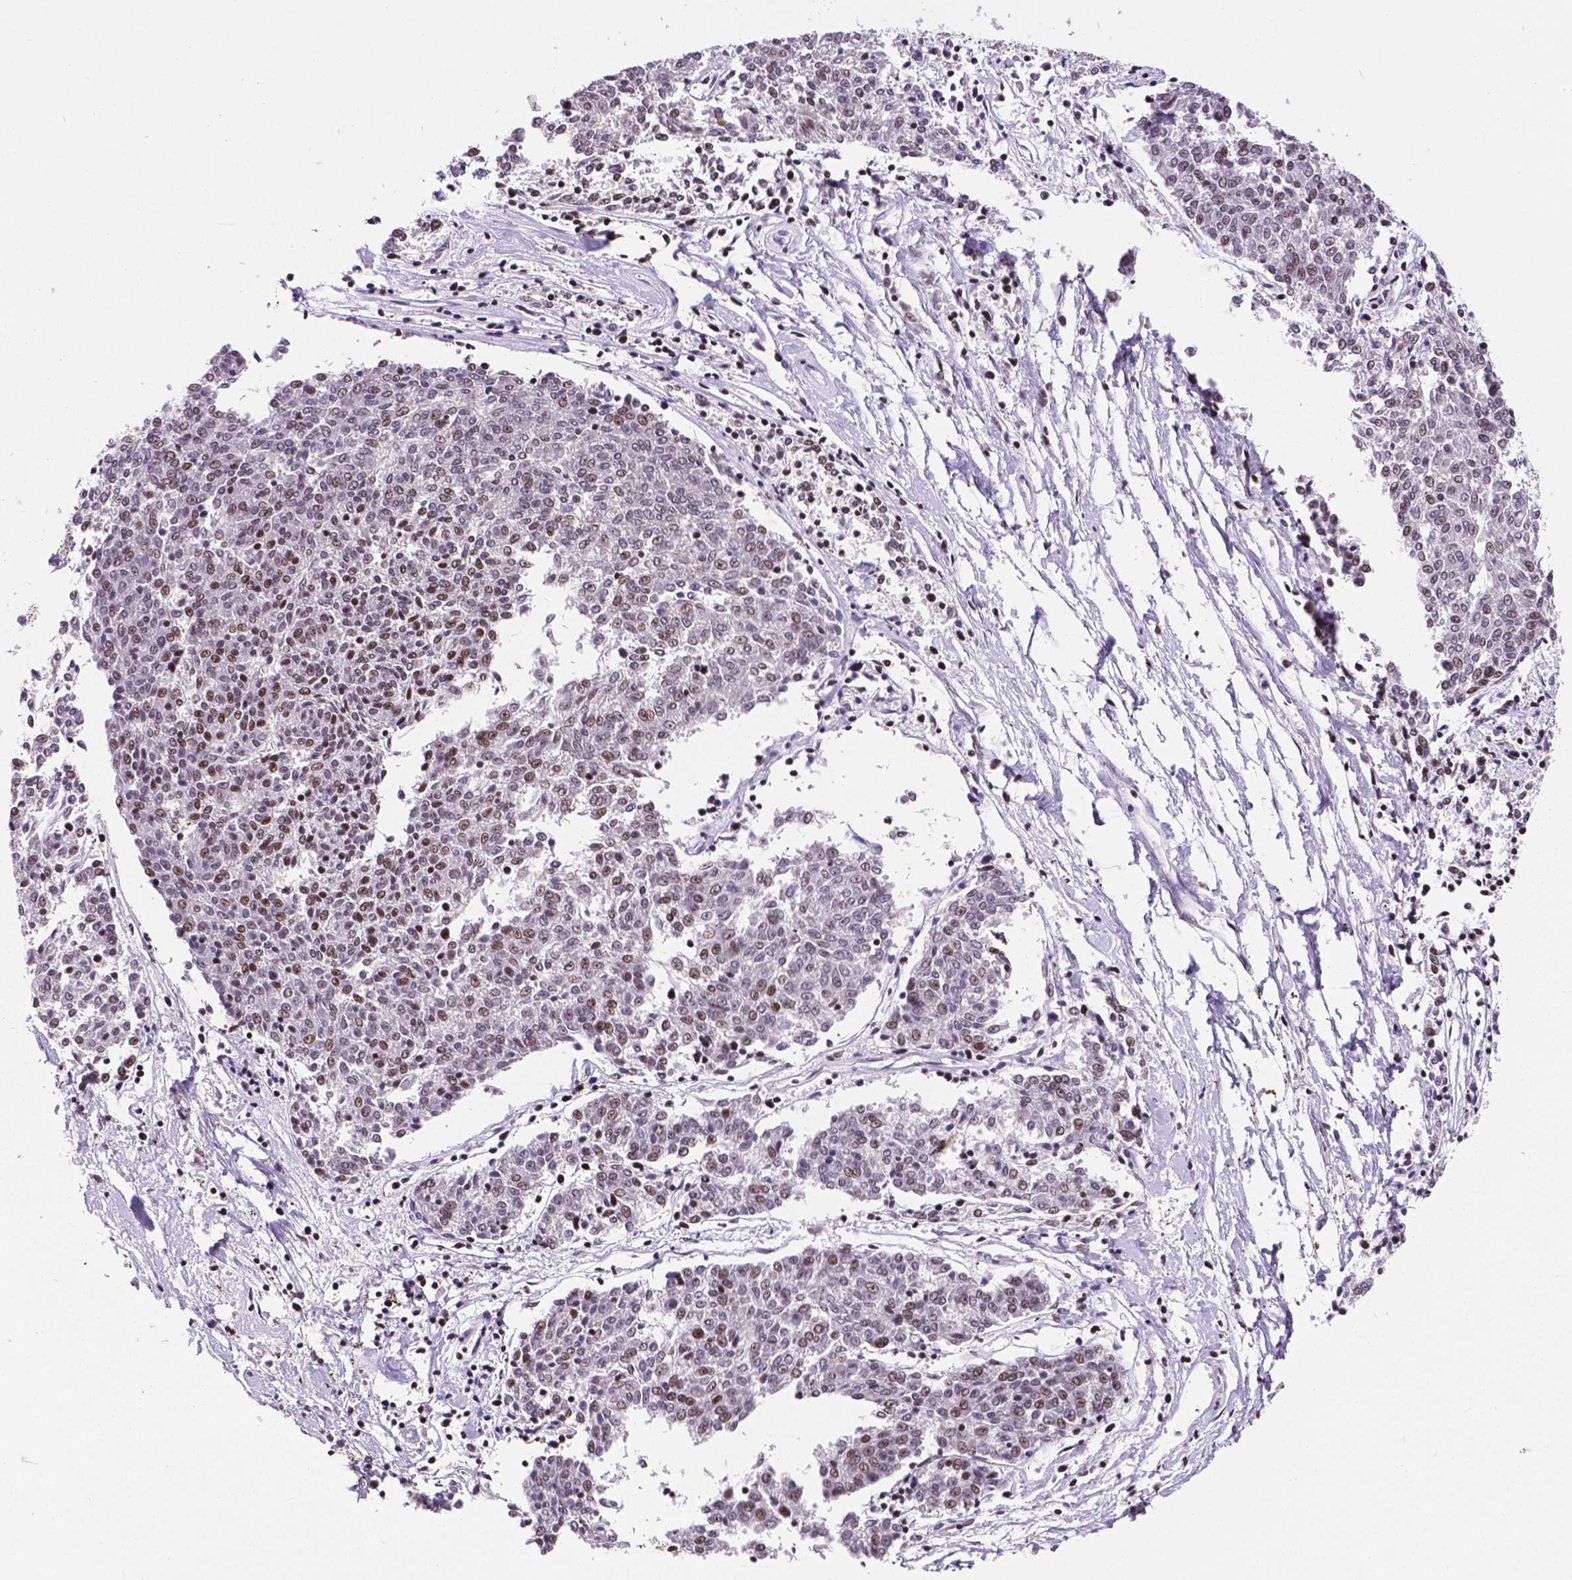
{"staining": {"intensity": "moderate", "quantity": ">75%", "location": "nuclear"}, "tissue": "melanoma", "cell_type": "Tumor cells", "image_type": "cancer", "snomed": [{"axis": "morphology", "description": "Malignant melanoma, NOS"}, {"axis": "topography", "description": "Skin"}], "caption": "Brown immunohistochemical staining in malignant melanoma displays moderate nuclear positivity in about >75% of tumor cells.", "gene": "CTCF", "patient": {"sex": "female", "age": 72}}